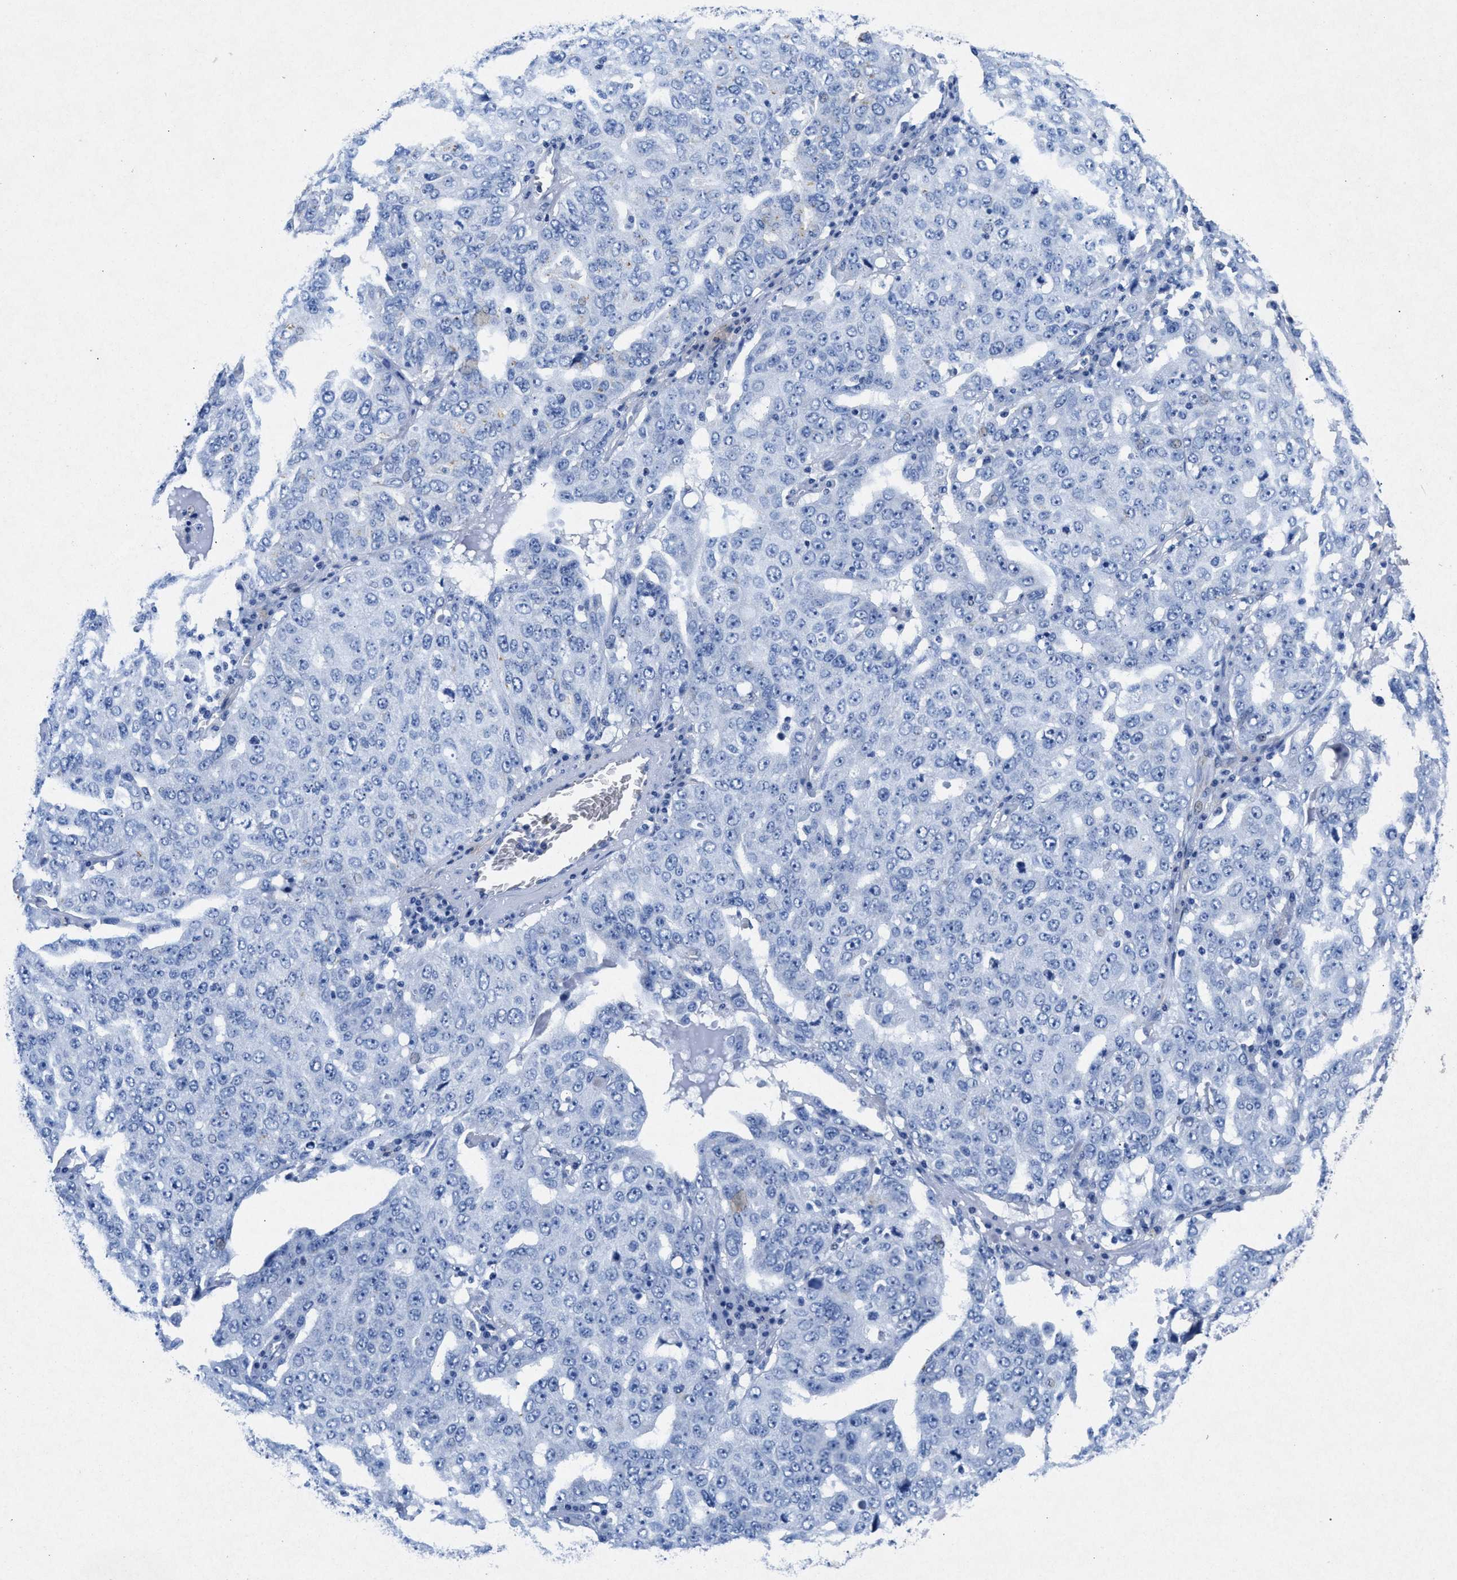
{"staining": {"intensity": "negative", "quantity": "none", "location": "none"}, "tissue": "ovarian cancer", "cell_type": "Tumor cells", "image_type": "cancer", "snomed": [{"axis": "morphology", "description": "Carcinoma, endometroid"}, {"axis": "topography", "description": "Ovary"}], "caption": "Immunohistochemistry (IHC) image of human endometroid carcinoma (ovarian) stained for a protein (brown), which exhibits no positivity in tumor cells. Brightfield microscopy of immunohistochemistry (IHC) stained with DAB (brown) and hematoxylin (blue), captured at high magnification.", "gene": "MAP6", "patient": {"sex": "female", "age": 62}}